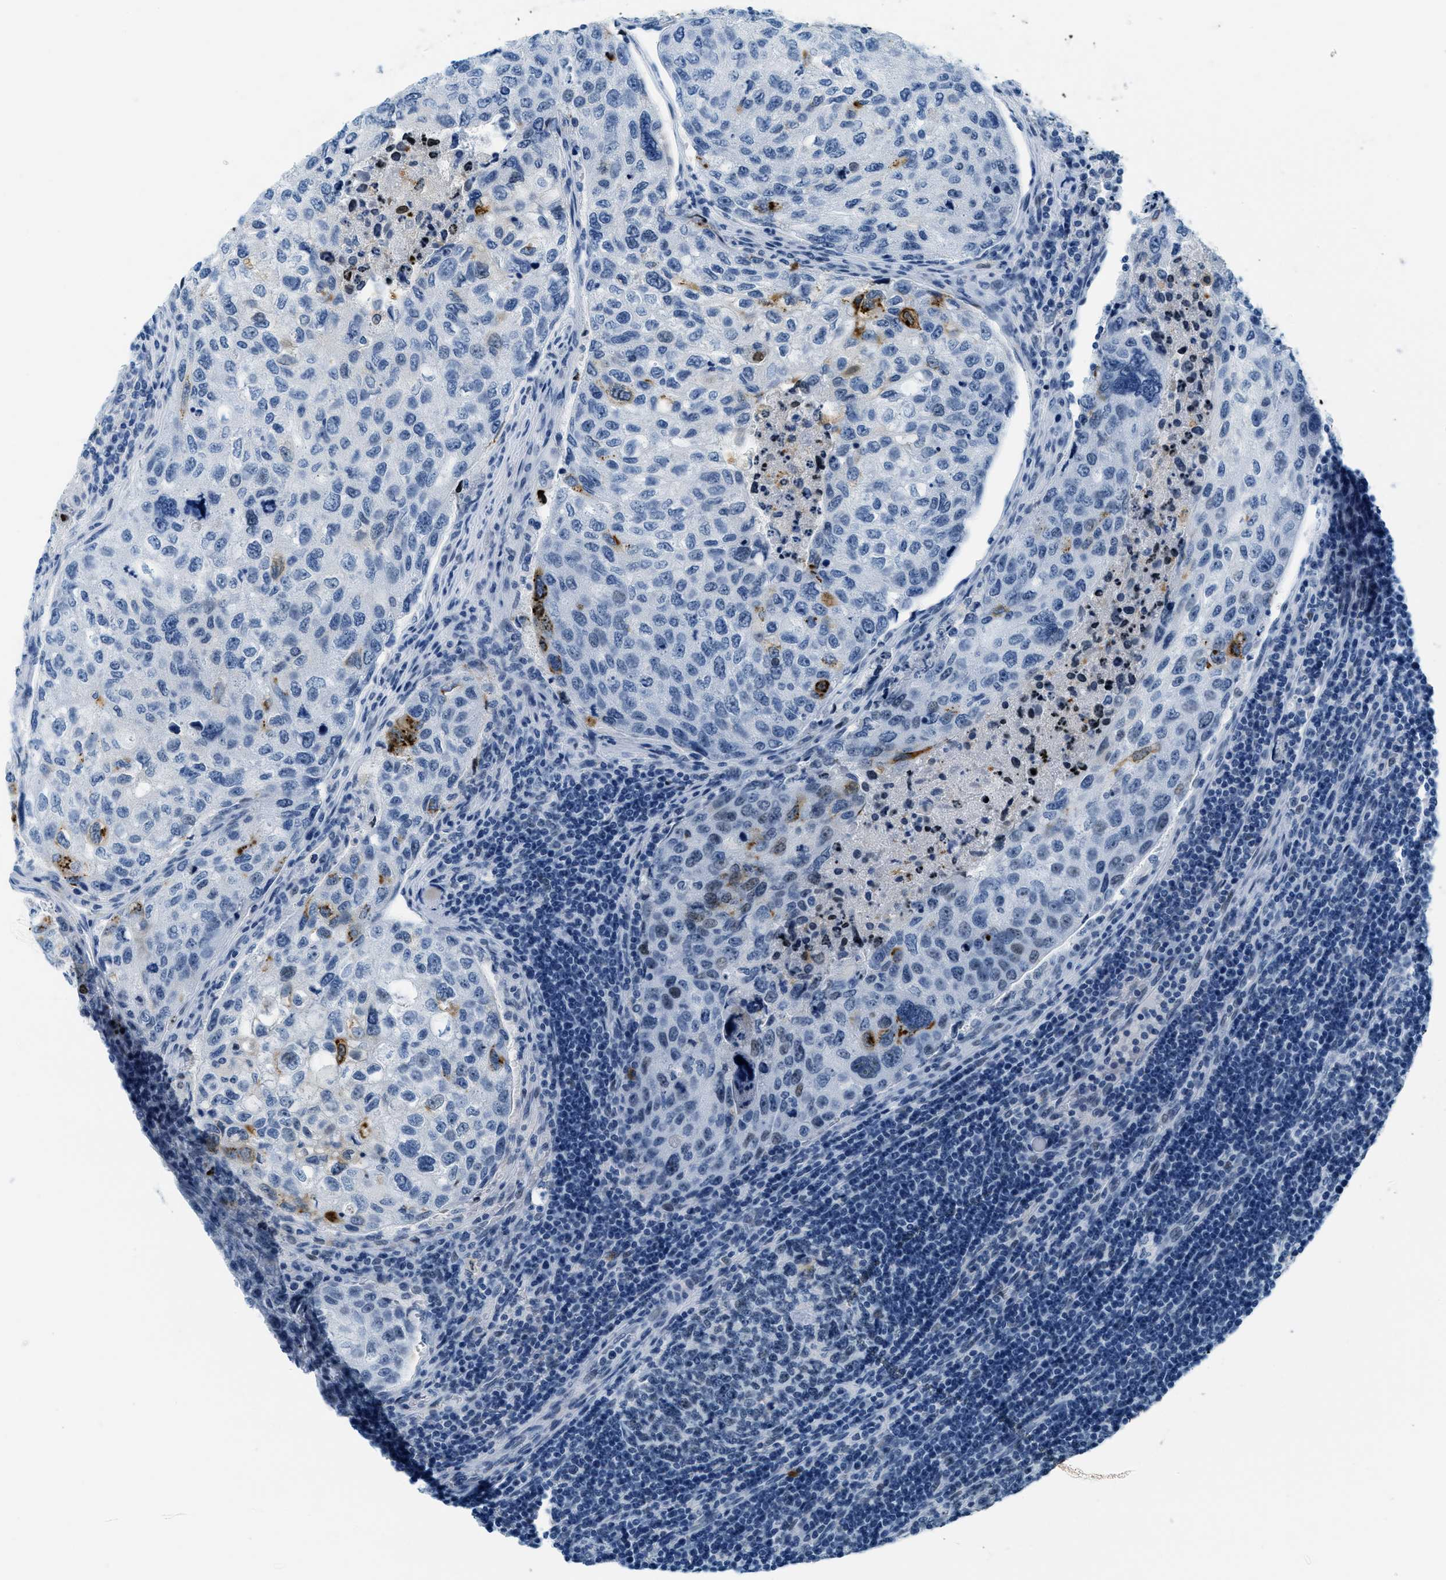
{"staining": {"intensity": "moderate", "quantity": "<25%", "location": "cytoplasmic/membranous"}, "tissue": "urothelial cancer", "cell_type": "Tumor cells", "image_type": "cancer", "snomed": [{"axis": "morphology", "description": "Urothelial carcinoma, High grade"}, {"axis": "topography", "description": "Lymph node"}, {"axis": "topography", "description": "Urinary bladder"}], "caption": "An IHC histopathology image of neoplastic tissue is shown. Protein staining in brown highlights moderate cytoplasmic/membranous positivity in urothelial carcinoma (high-grade) within tumor cells.", "gene": "PLA2G2A", "patient": {"sex": "male", "age": 51}}